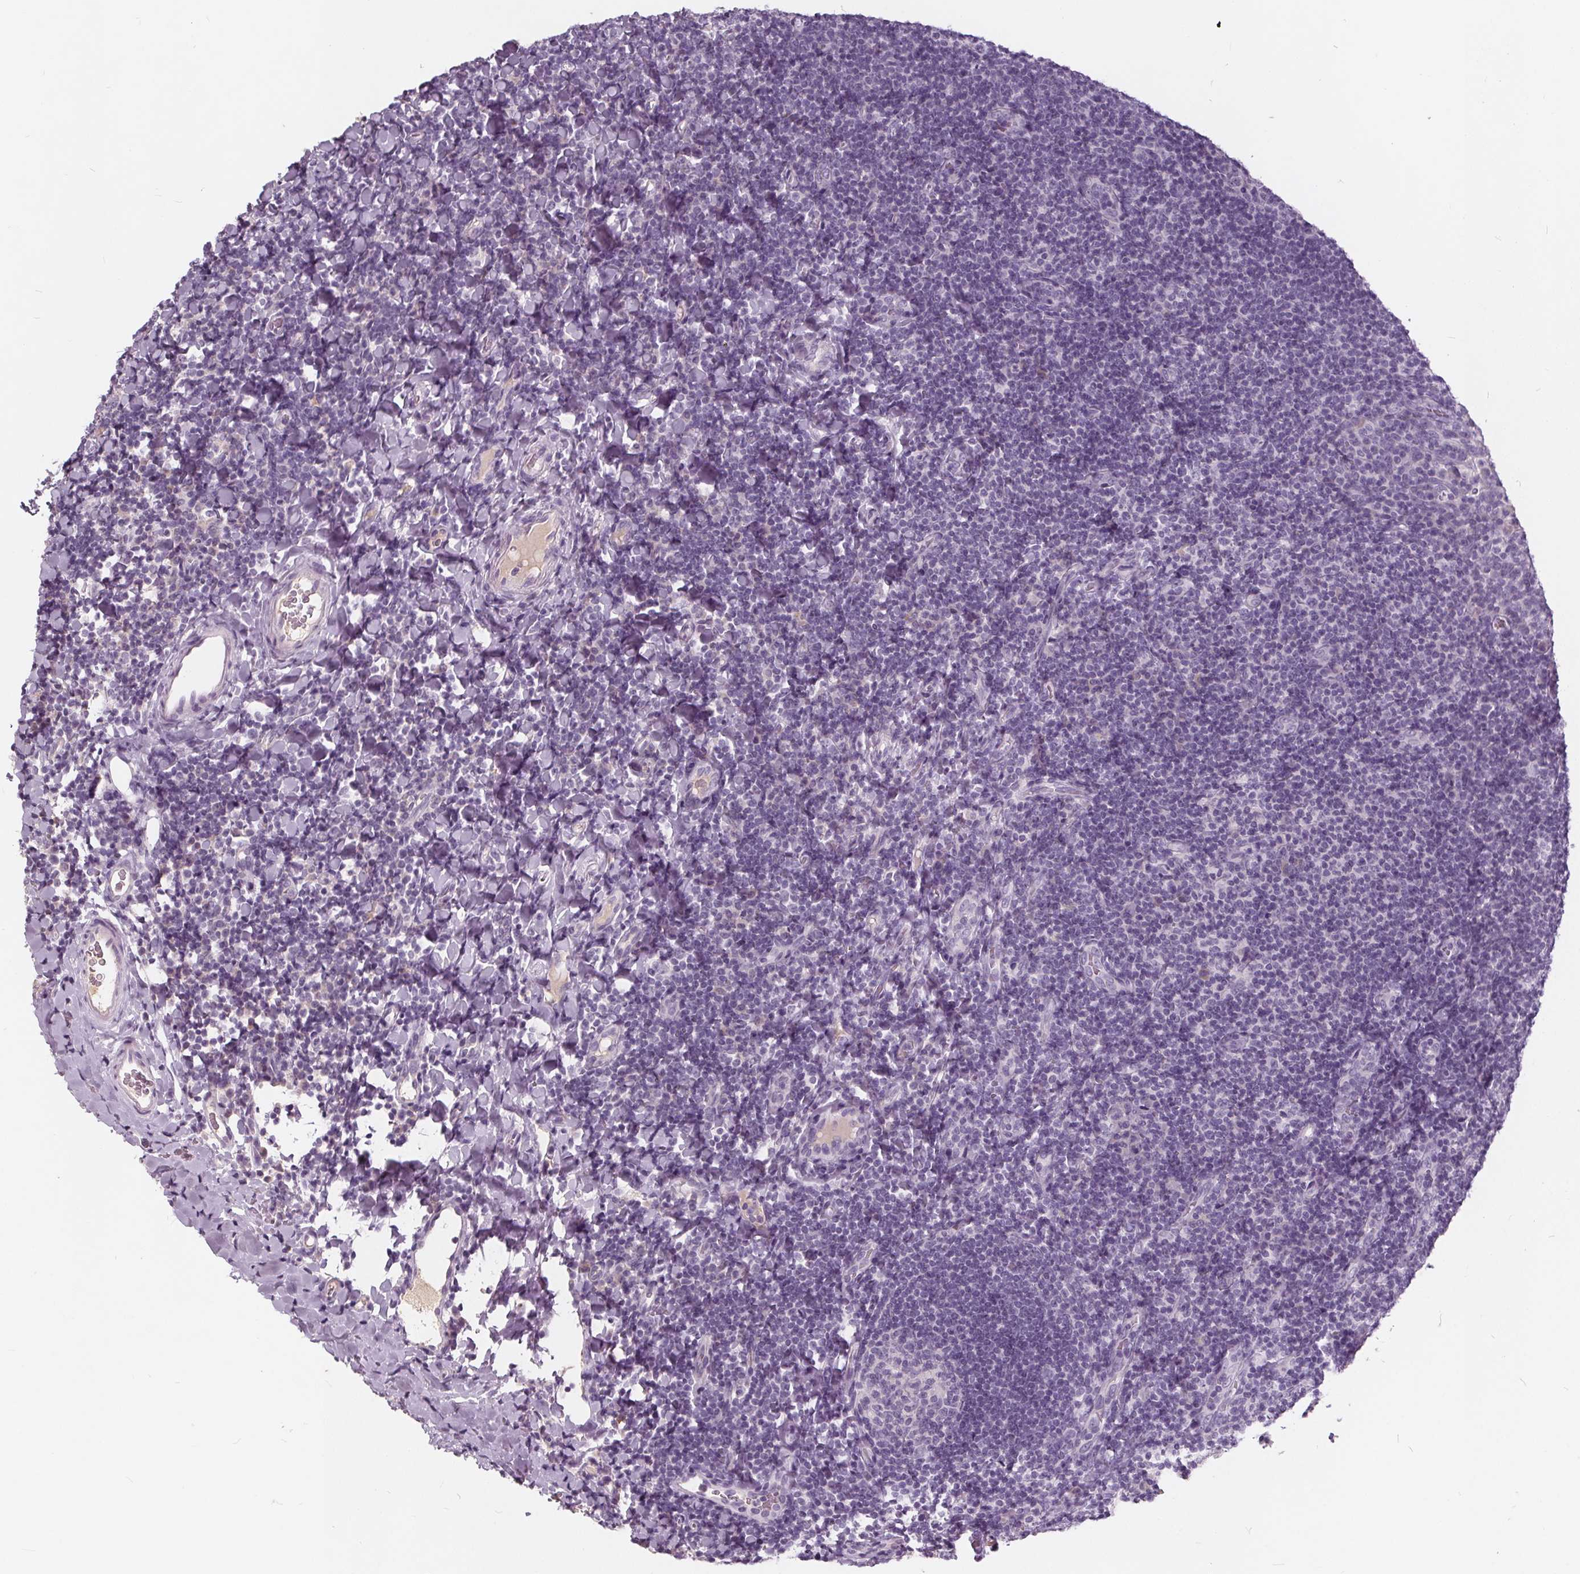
{"staining": {"intensity": "negative", "quantity": "none", "location": "none"}, "tissue": "tonsil", "cell_type": "Germinal center cells", "image_type": "normal", "snomed": [{"axis": "morphology", "description": "Normal tissue, NOS"}, {"axis": "topography", "description": "Tonsil"}], "caption": "DAB (3,3'-diaminobenzidine) immunohistochemical staining of benign human tonsil reveals no significant staining in germinal center cells.", "gene": "PLA2G2E", "patient": {"sex": "male", "age": 17}}